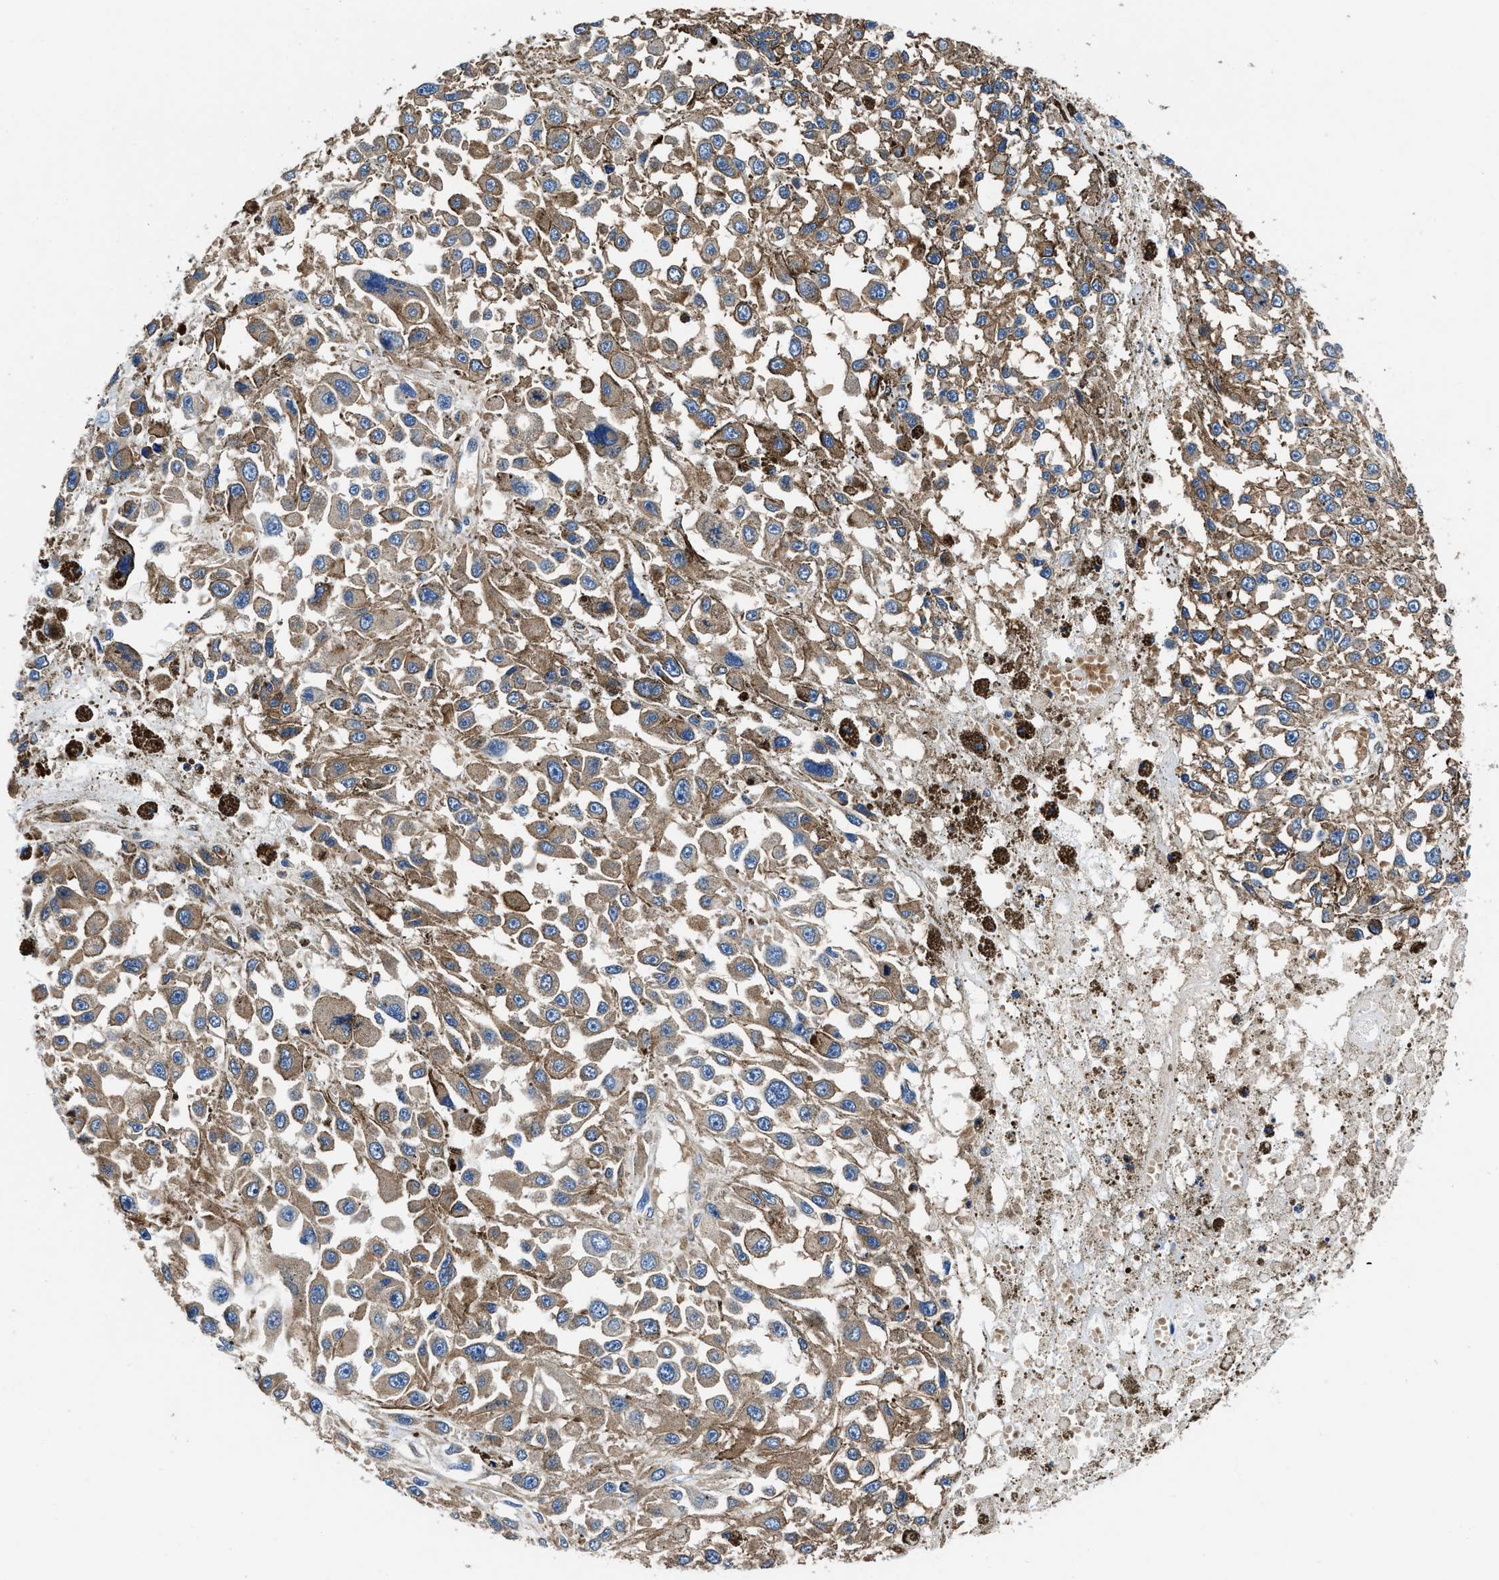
{"staining": {"intensity": "moderate", "quantity": ">75%", "location": "cytoplasmic/membranous"}, "tissue": "melanoma", "cell_type": "Tumor cells", "image_type": "cancer", "snomed": [{"axis": "morphology", "description": "Malignant melanoma, Metastatic site"}, {"axis": "topography", "description": "Lymph node"}], "caption": "This histopathology image demonstrates IHC staining of human melanoma, with medium moderate cytoplasmic/membranous expression in about >75% of tumor cells.", "gene": "NEU1", "patient": {"sex": "male", "age": 59}}